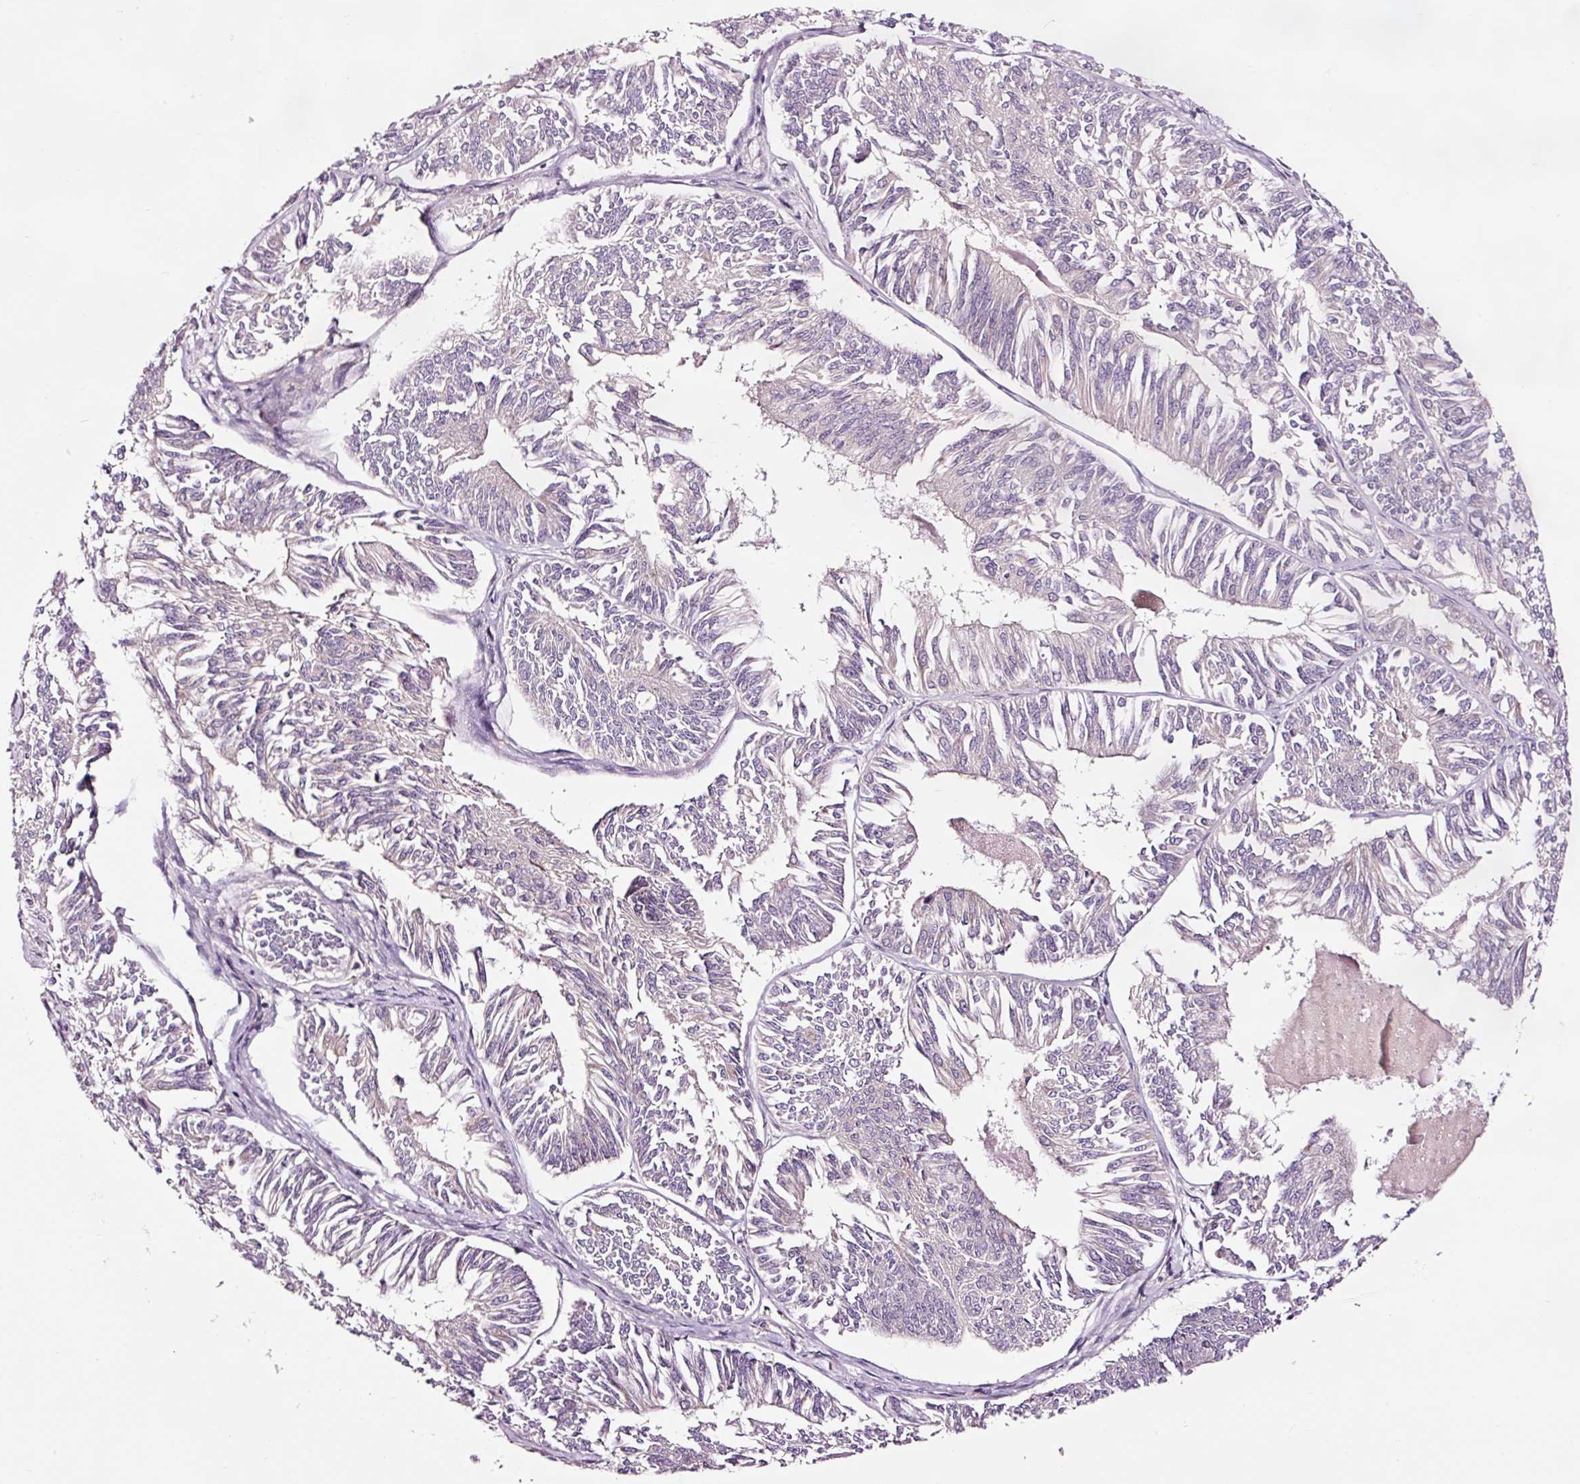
{"staining": {"intensity": "negative", "quantity": "none", "location": "none"}, "tissue": "endometrial cancer", "cell_type": "Tumor cells", "image_type": "cancer", "snomed": [{"axis": "morphology", "description": "Adenocarcinoma, NOS"}, {"axis": "topography", "description": "Endometrium"}], "caption": "Endometrial cancer (adenocarcinoma) was stained to show a protein in brown. There is no significant staining in tumor cells.", "gene": "UTP14A", "patient": {"sex": "female", "age": 58}}